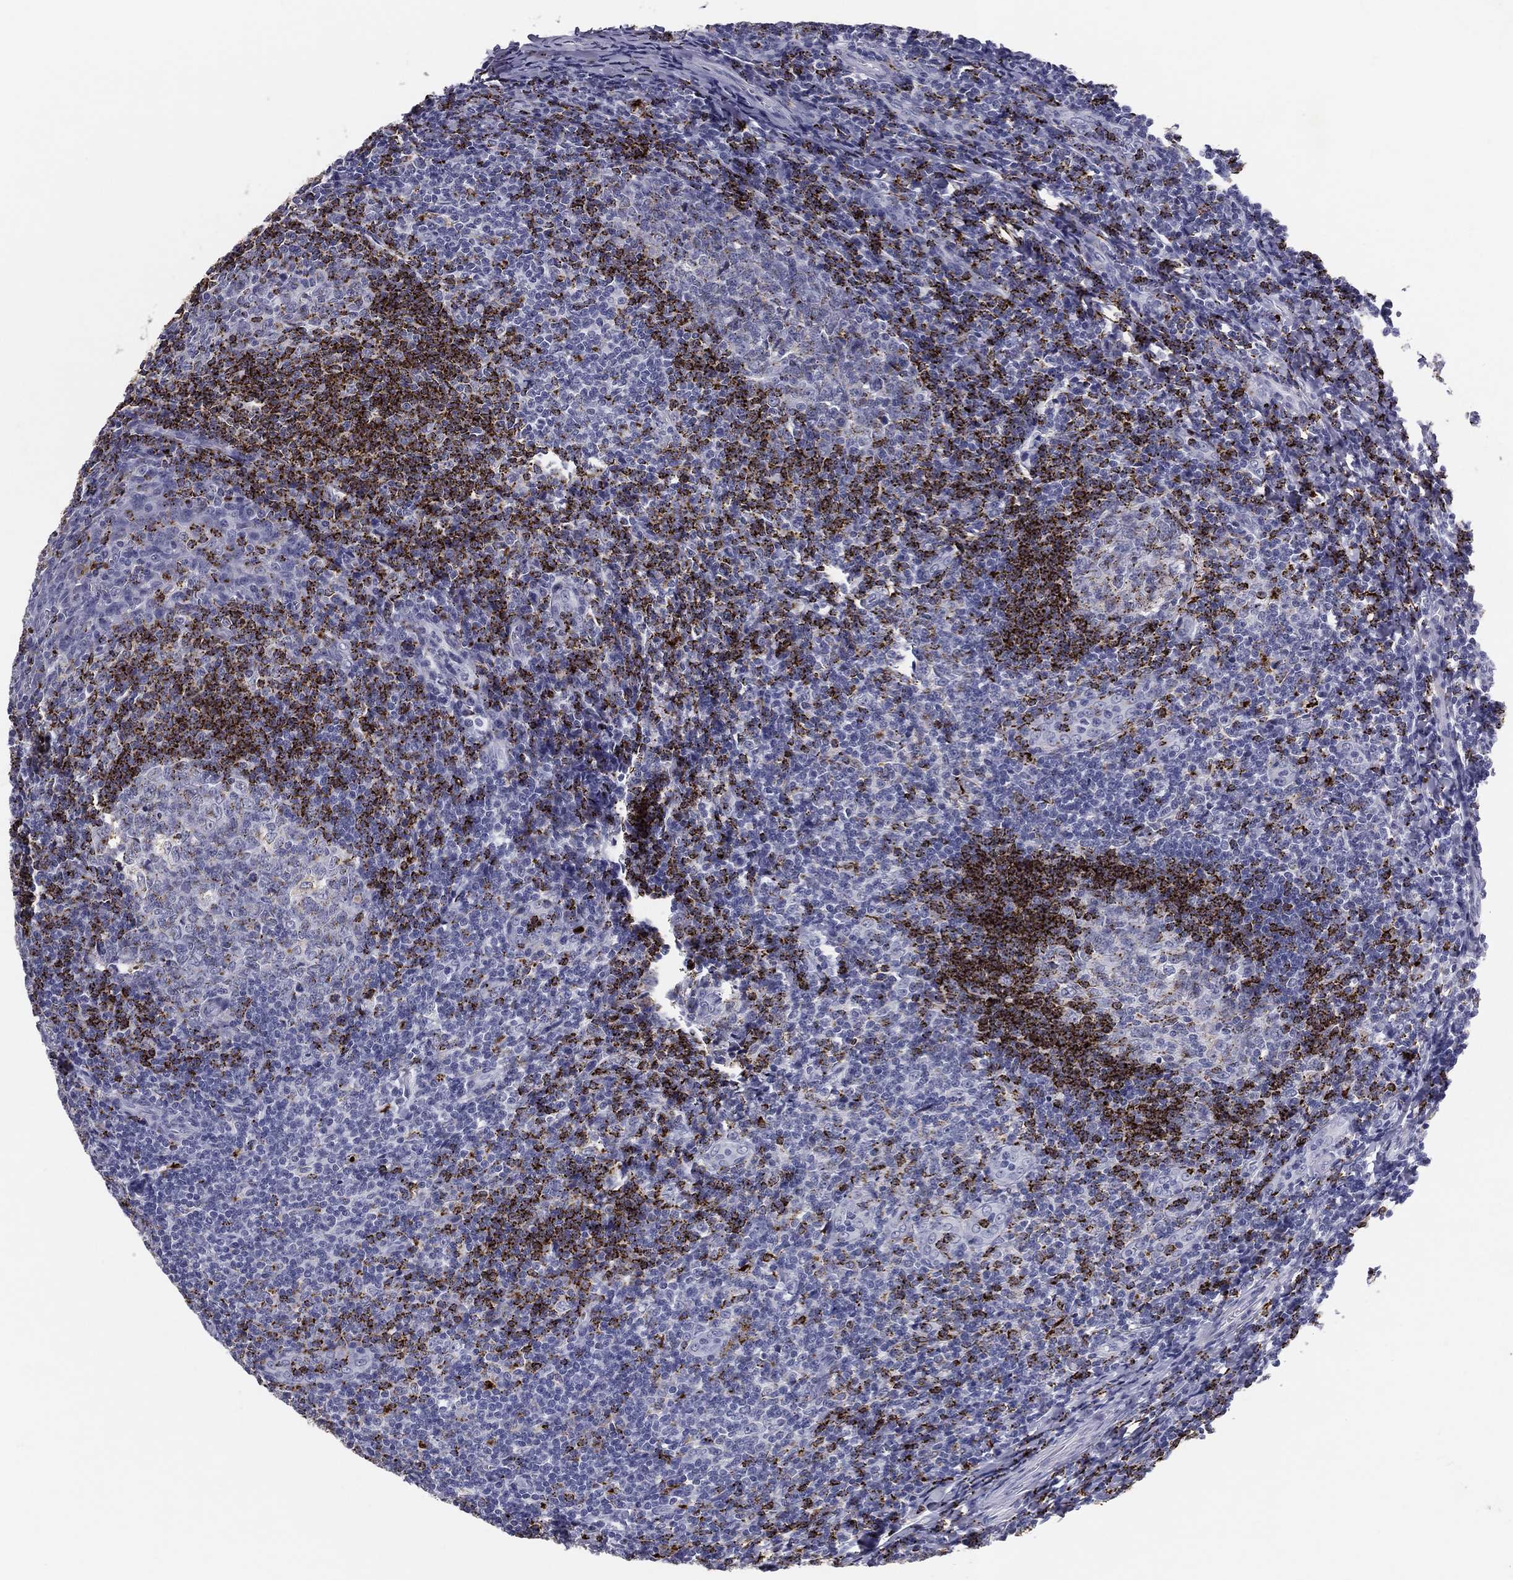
{"staining": {"intensity": "strong", "quantity": "<25%", "location": "cytoplasmic/membranous"}, "tissue": "tonsil", "cell_type": "Germinal center cells", "image_type": "normal", "snomed": [{"axis": "morphology", "description": "Normal tissue, NOS"}, {"axis": "topography", "description": "Tonsil"}], "caption": "The micrograph exhibits immunohistochemical staining of unremarkable tonsil. There is strong cytoplasmic/membranous expression is appreciated in about <25% of germinal center cells.", "gene": "HLA", "patient": {"sex": "male", "age": 20}}